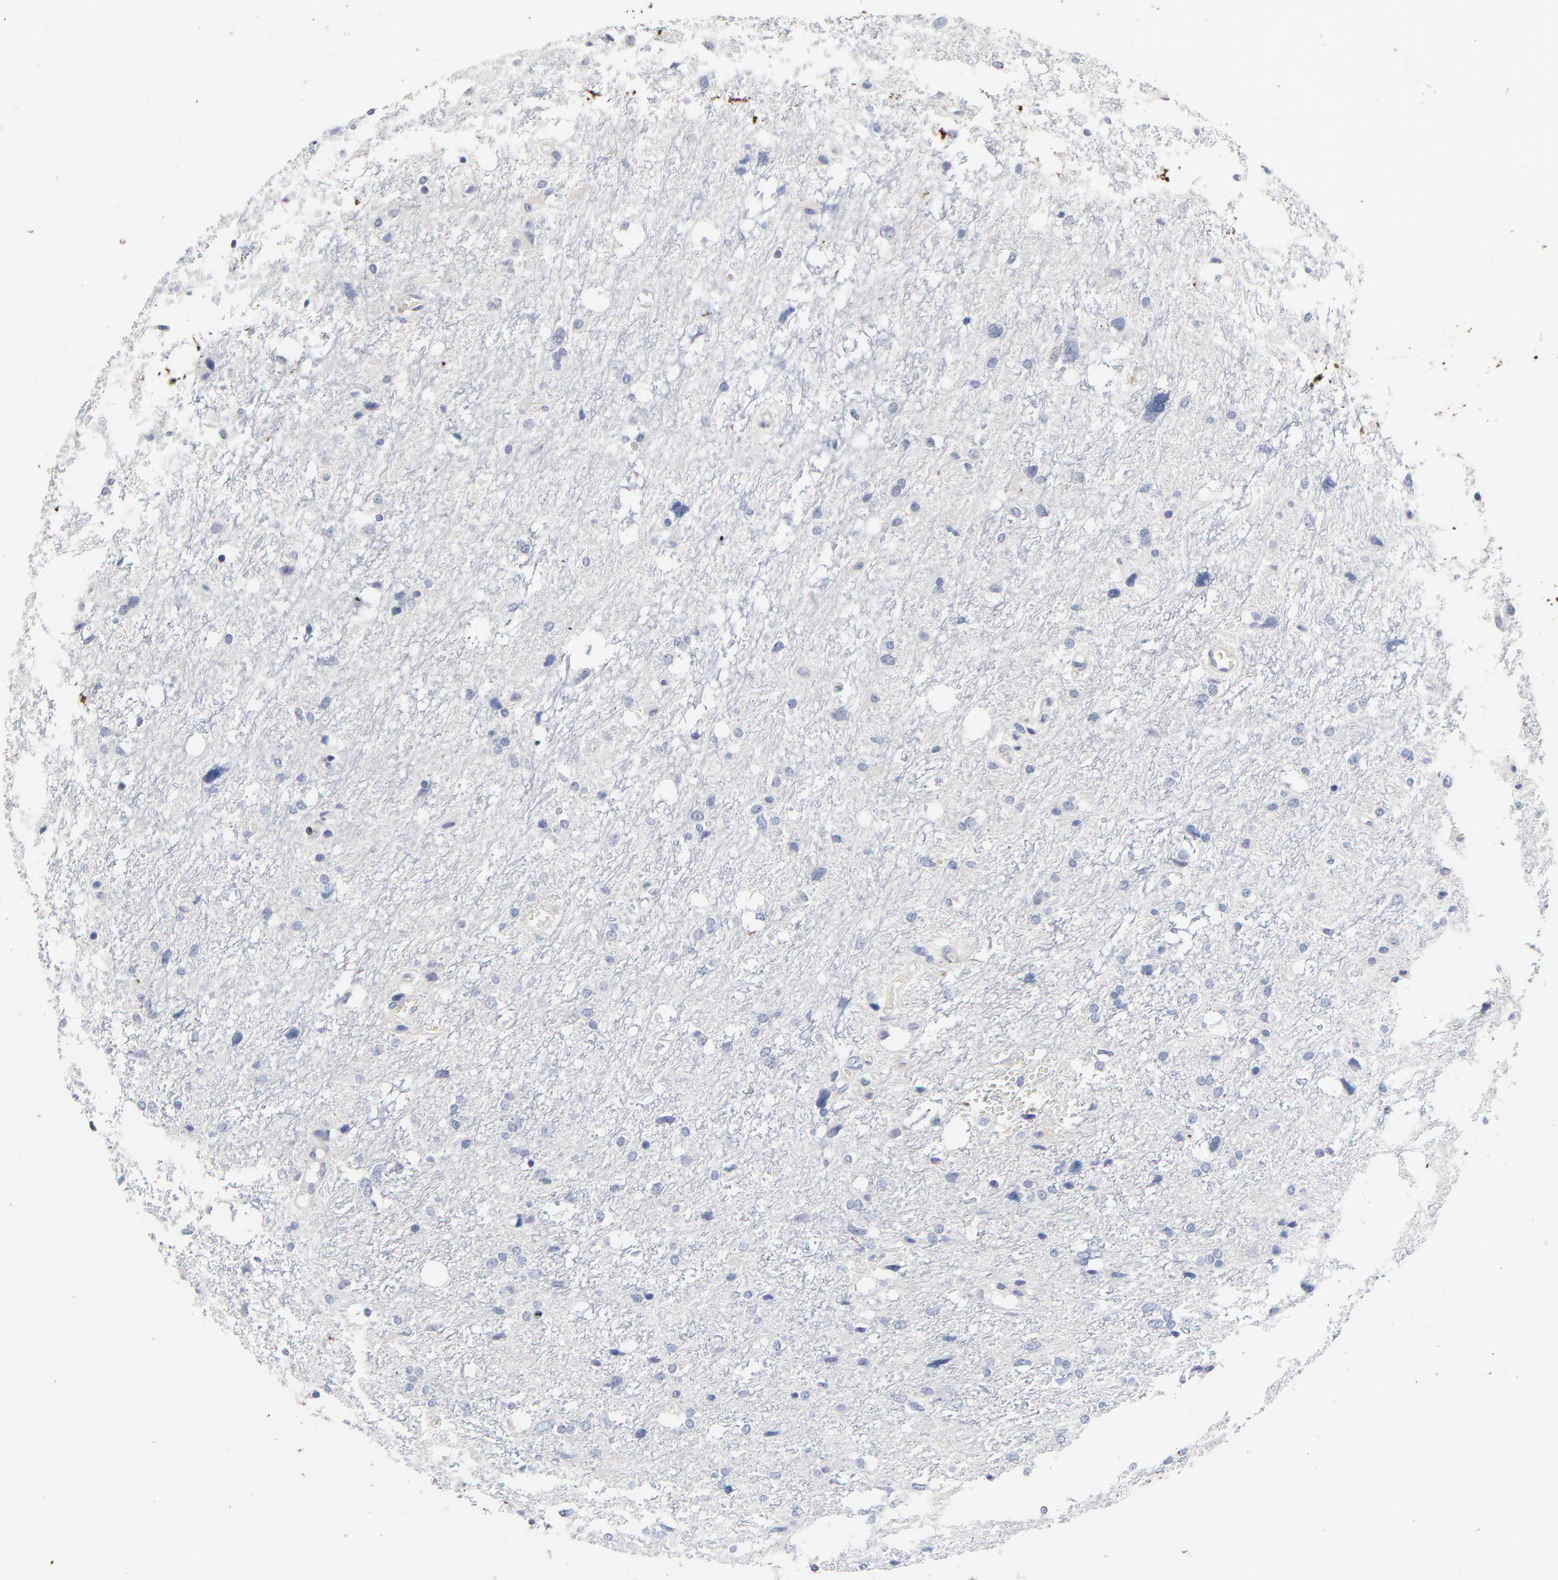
{"staining": {"intensity": "negative", "quantity": "none", "location": "none"}, "tissue": "glioma", "cell_type": "Tumor cells", "image_type": "cancer", "snomed": [{"axis": "morphology", "description": "Glioma, malignant, High grade"}, {"axis": "topography", "description": "Brain"}], "caption": "DAB immunohistochemical staining of glioma reveals no significant staining in tumor cells. (DAB IHC, high magnification).", "gene": "AADAC", "patient": {"sex": "female", "age": 59}}